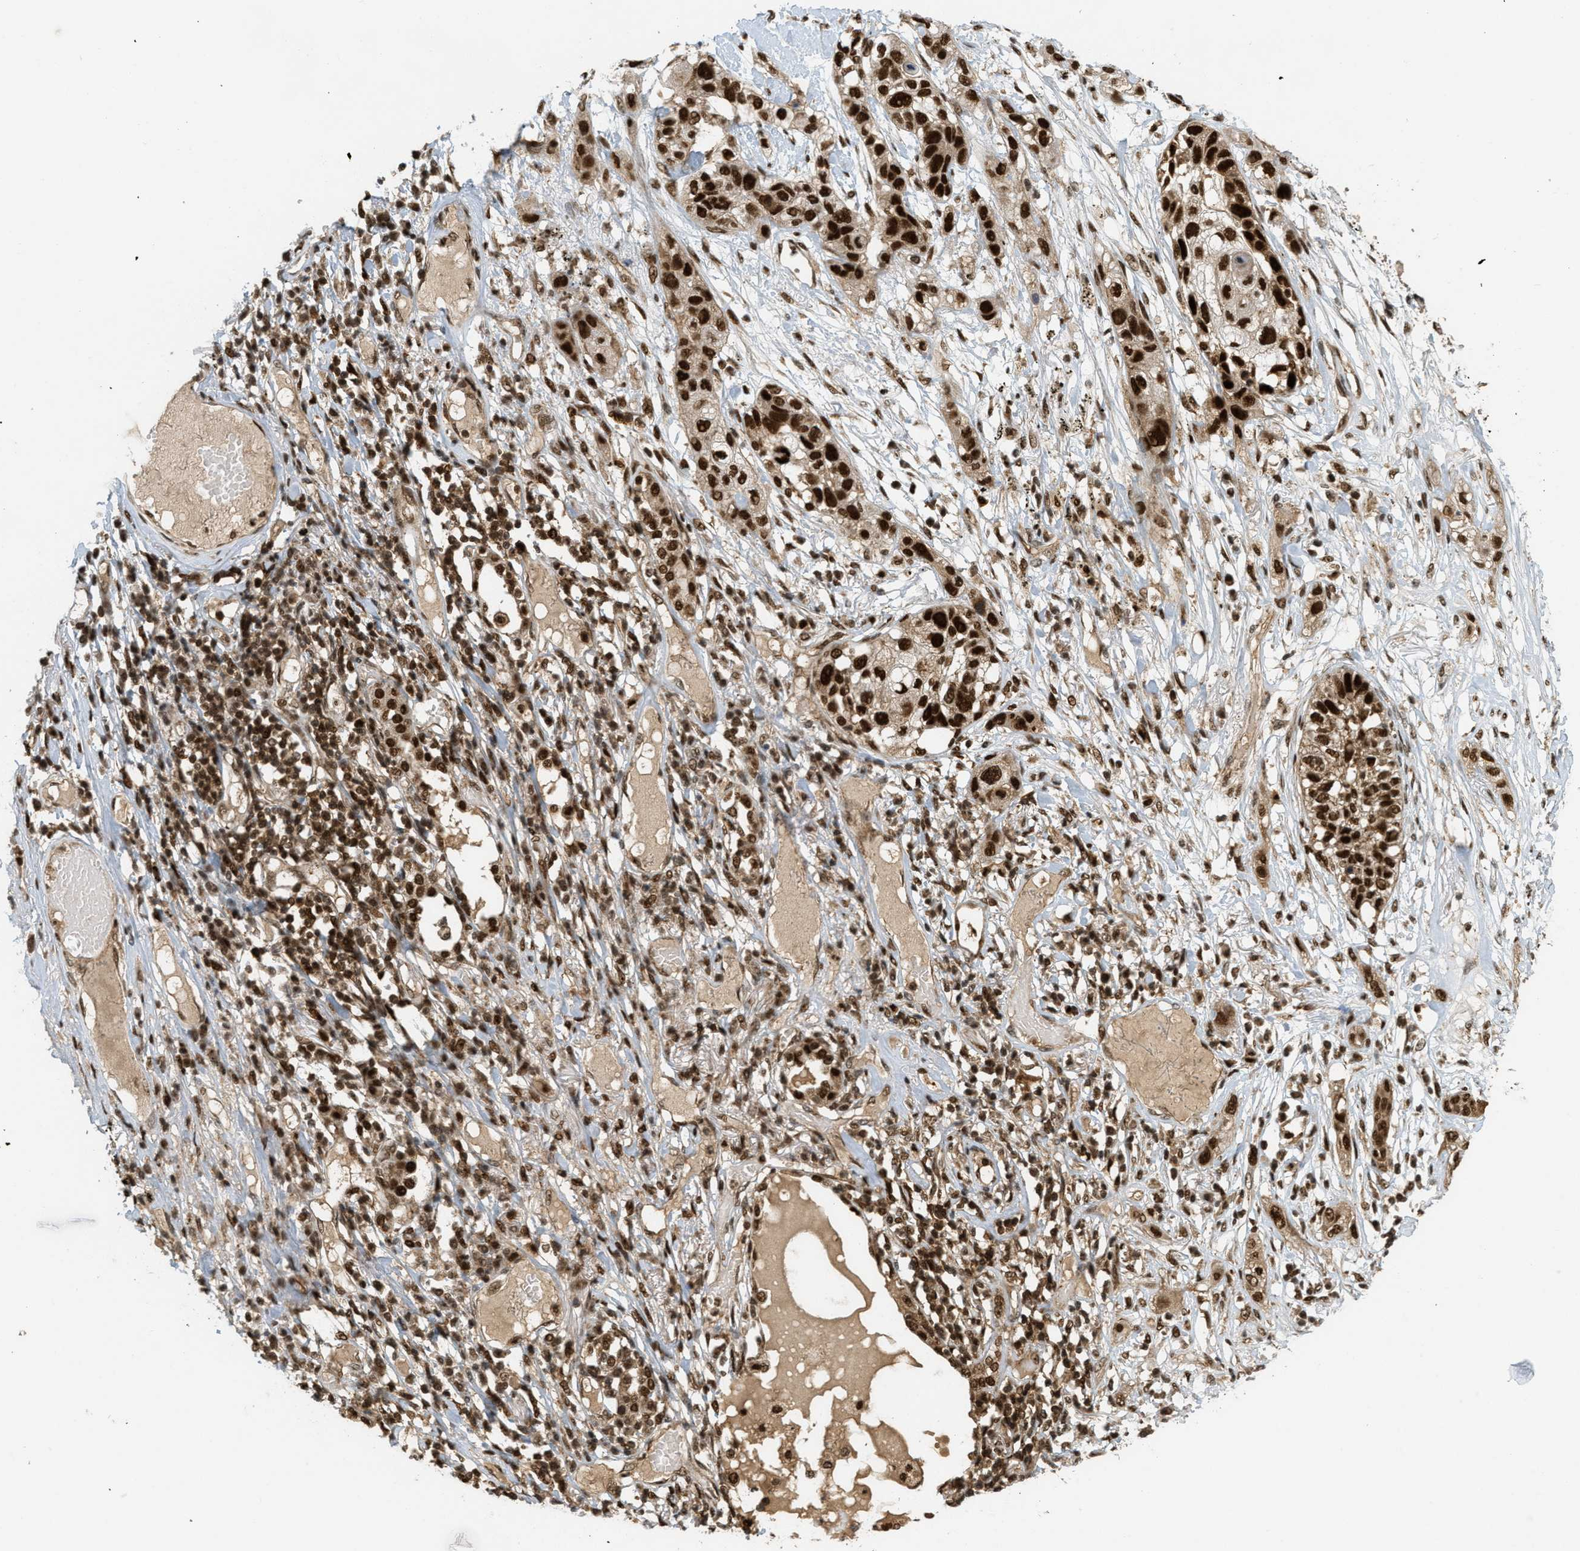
{"staining": {"intensity": "strong", "quantity": ">75%", "location": "cytoplasmic/membranous,nuclear"}, "tissue": "lung cancer", "cell_type": "Tumor cells", "image_type": "cancer", "snomed": [{"axis": "morphology", "description": "Squamous cell carcinoma, NOS"}, {"axis": "topography", "description": "Lung"}], "caption": "Squamous cell carcinoma (lung) tissue shows strong cytoplasmic/membranous and nuclear positivity in about >75% of tumor cells", "gene": "TLK1", "patient": {"sex": "male", "age": 71}}